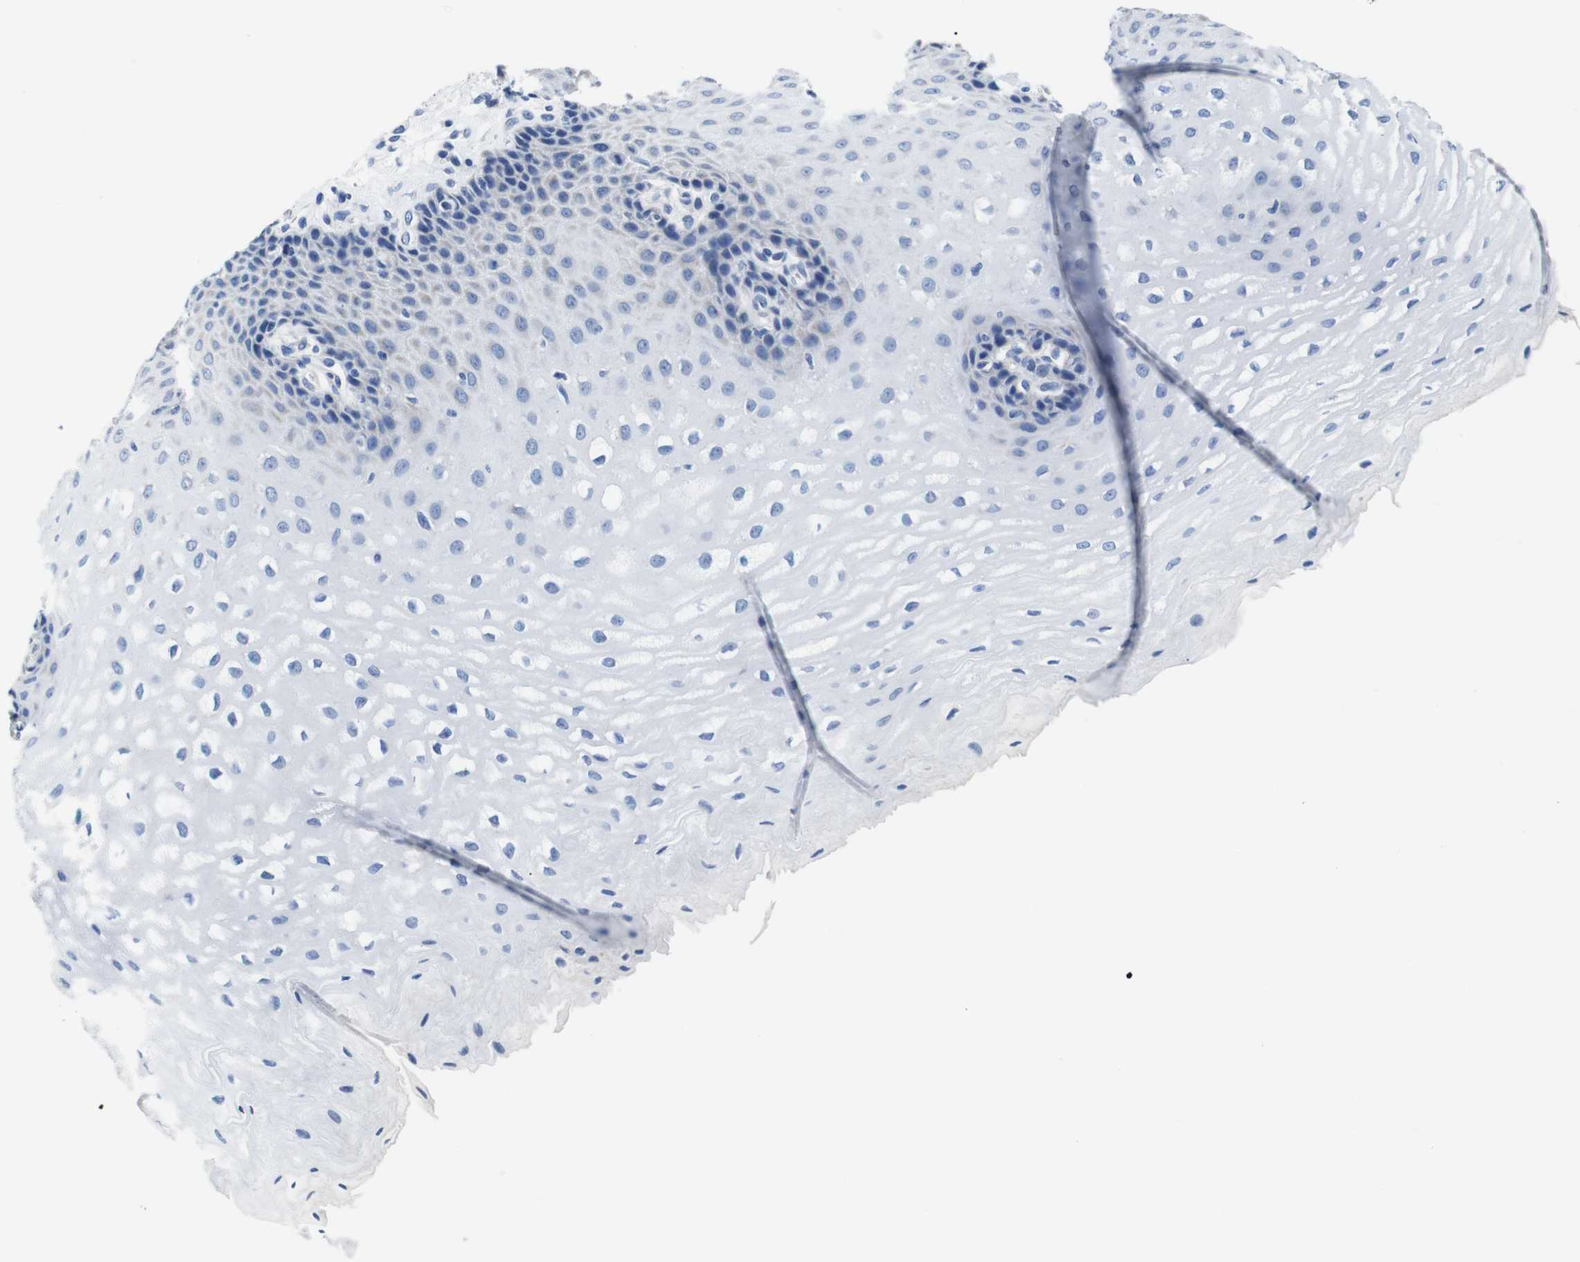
{"staining": {"intensity": "negative", "quantity": "none", "location": "none"}, "tissue": "esophagus", "cell_type": "Squamous epithelial cells", "image_type": "normal", "snomed": [{"axis": "morphology", "description": "Normal tissue, NOS"}, {"axis": "topography", "description": "Esophagus"}], "caption": "Immunohistochemical staining of unremarkable esophagus demonstrates no significant expression in squamous epithelial cells. The staining was performed using DAB (3,3'-diaminobenzidine) to visualize the protein expression in brown, while the nuclei were stained in blue with hematoxylin (Magnification: 20x).", "gene": "SNX19", "patient": {"sex": "male", "age": 54}}